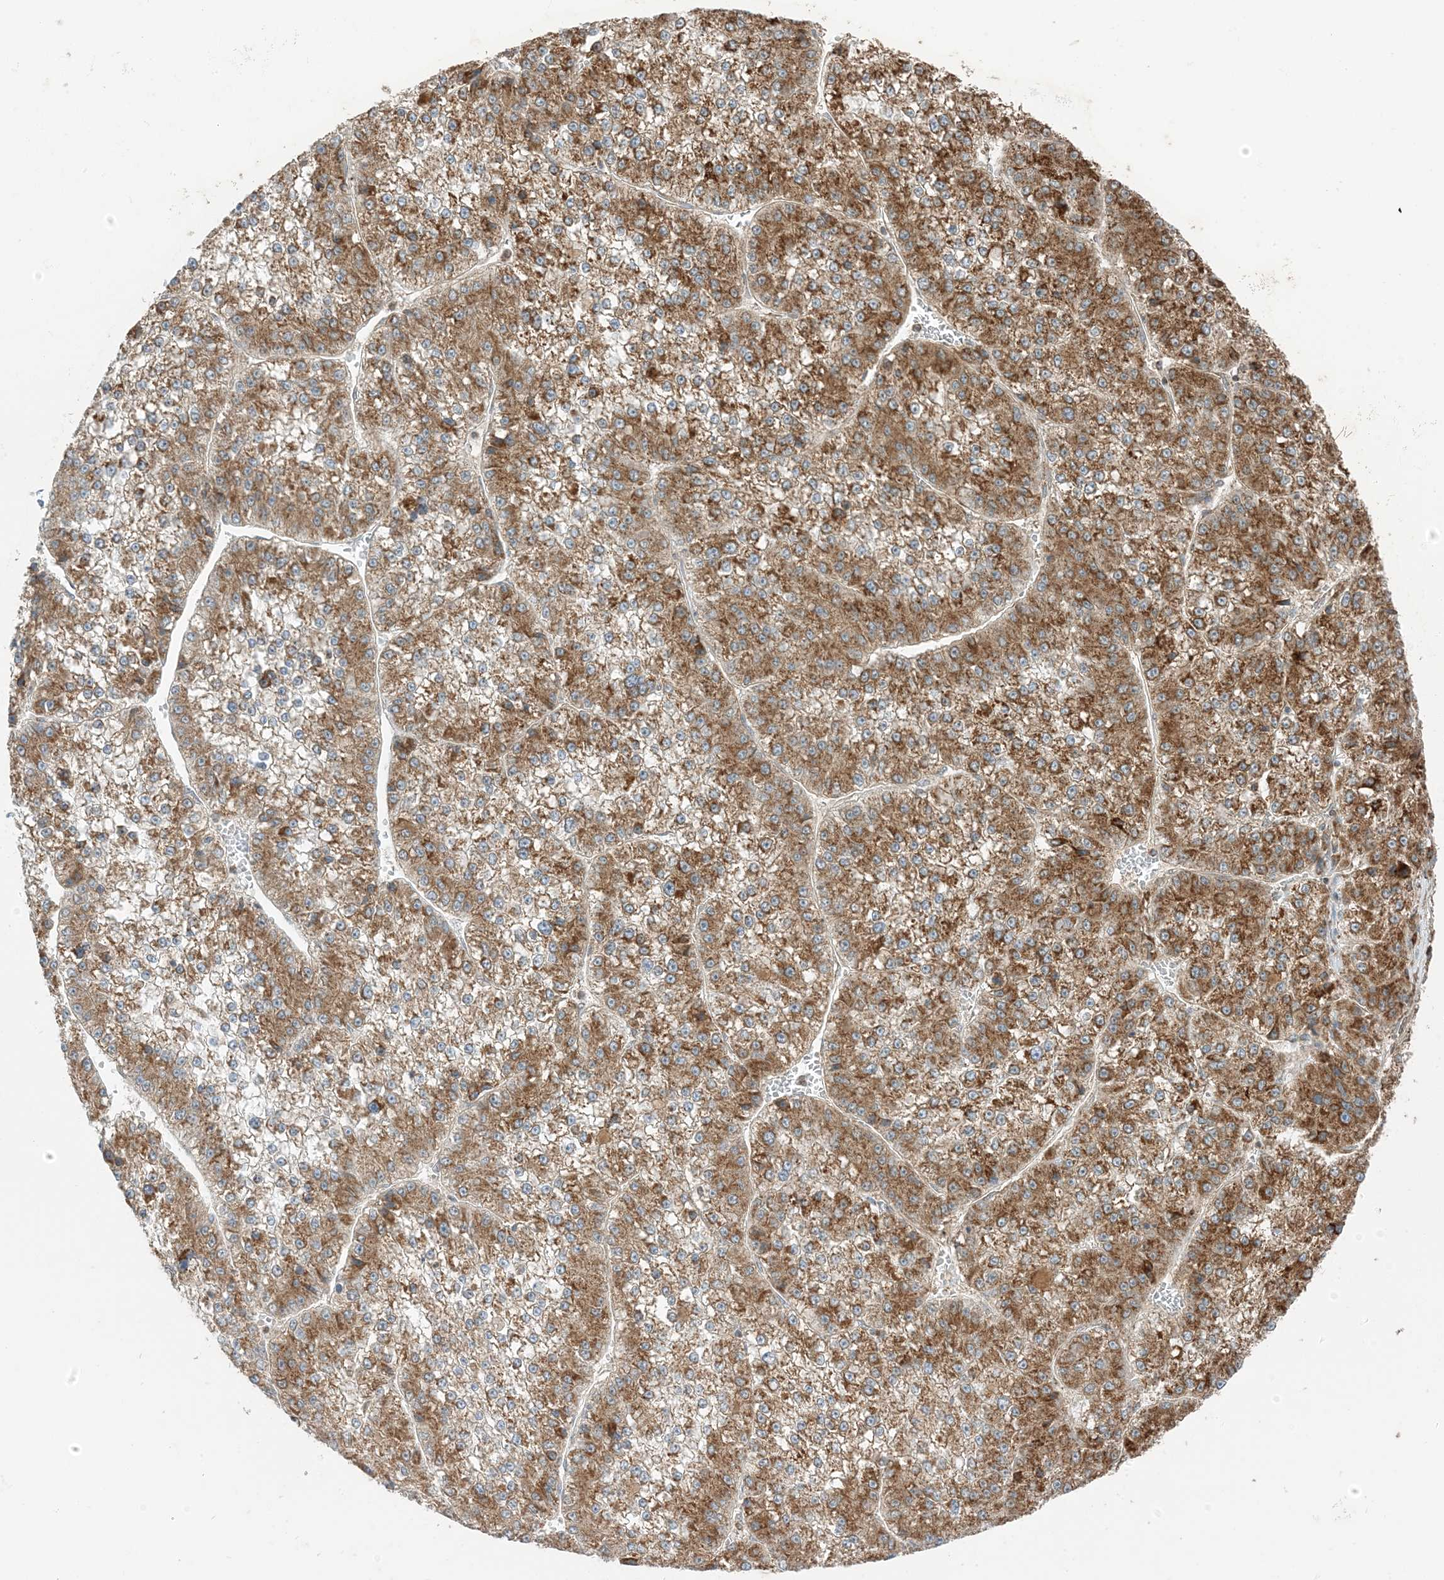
{"staining": {"intensity": "strong", "quantity": ">75%", "location": "cytoplasmic/membranous"}, "tissue": "liver cancer", "cell_type": "Tumor cells", "image_type": "cancer", "snomed": [{"axis": "morphology", "description": "Carcinoma, Hepatocellular, NOS"}, {"axis": "topography", "description": "Liver"}], "caption": "This micrograph shows liver hepatocellular carcinoma stained with IHC to label a protein in brown. The cytoplasmic/membranous of tumor cells show strong positivity for the protein. Nuclei are counter-stained blue.", "gene": "N4BP3", "patient": {"sex": "female", "age": 73}}